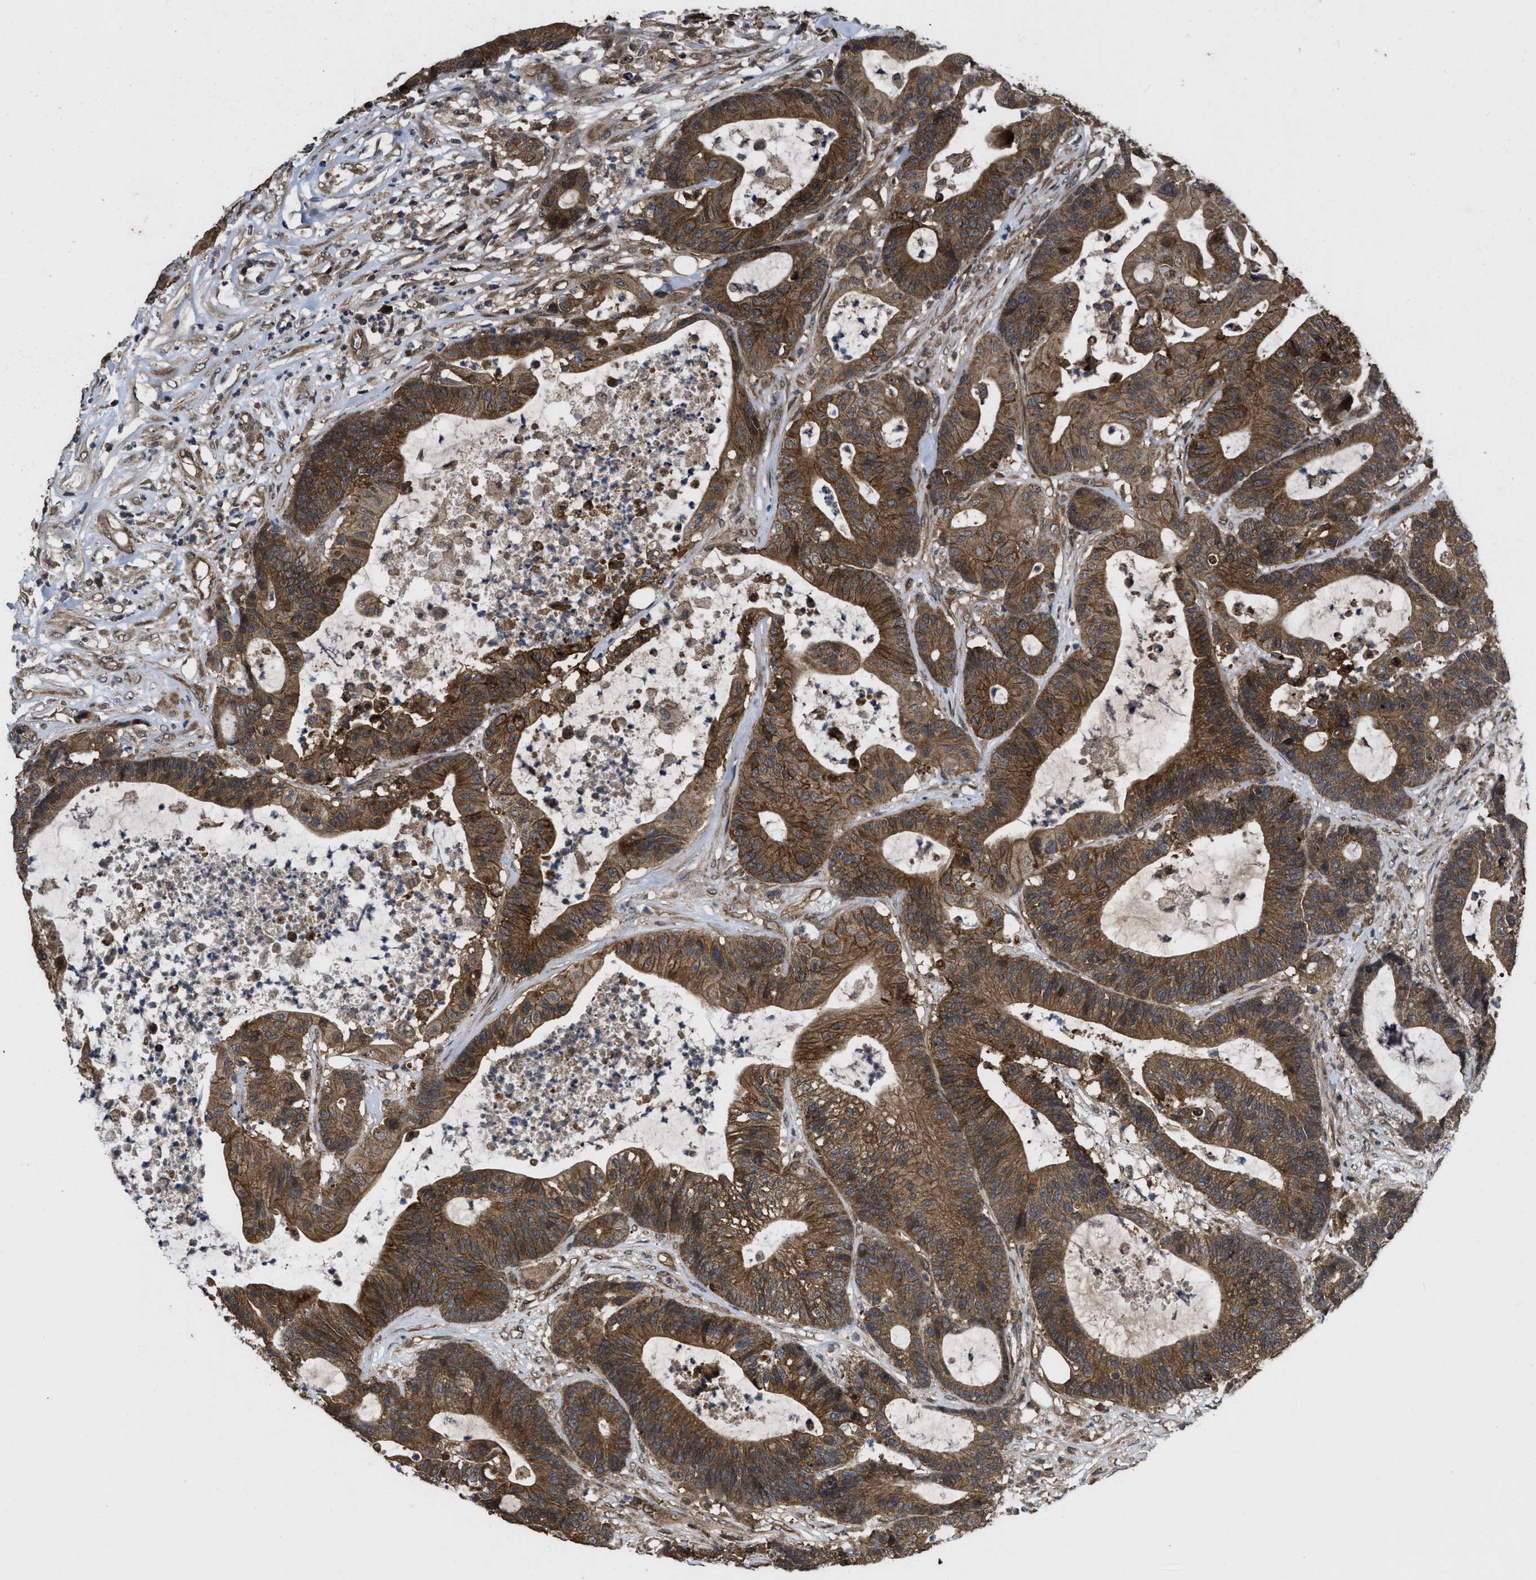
{"staining": {"intensity": "strong", "quantity": ">75%", "location": "cytoplasmic/membranous"}, "tissue": "colorectal cancer", "cell_type": "Tumor cells", "image_type": "cancer", "snomed": [{"axis": "morphology", "description": "Adenocarcinoma, NOS"}, {"axis": "topography", "description": "Colon"}], "caption": "This is a photomicrograph of immunohistochemistry (IHC) staining of colorectal cancer (adenocarcinoma), which shows strong staining in the cytoplasmic/membranous of tumor cells.", "gene": "FZD6", "patient": {"sex": "female", "age": 84}}